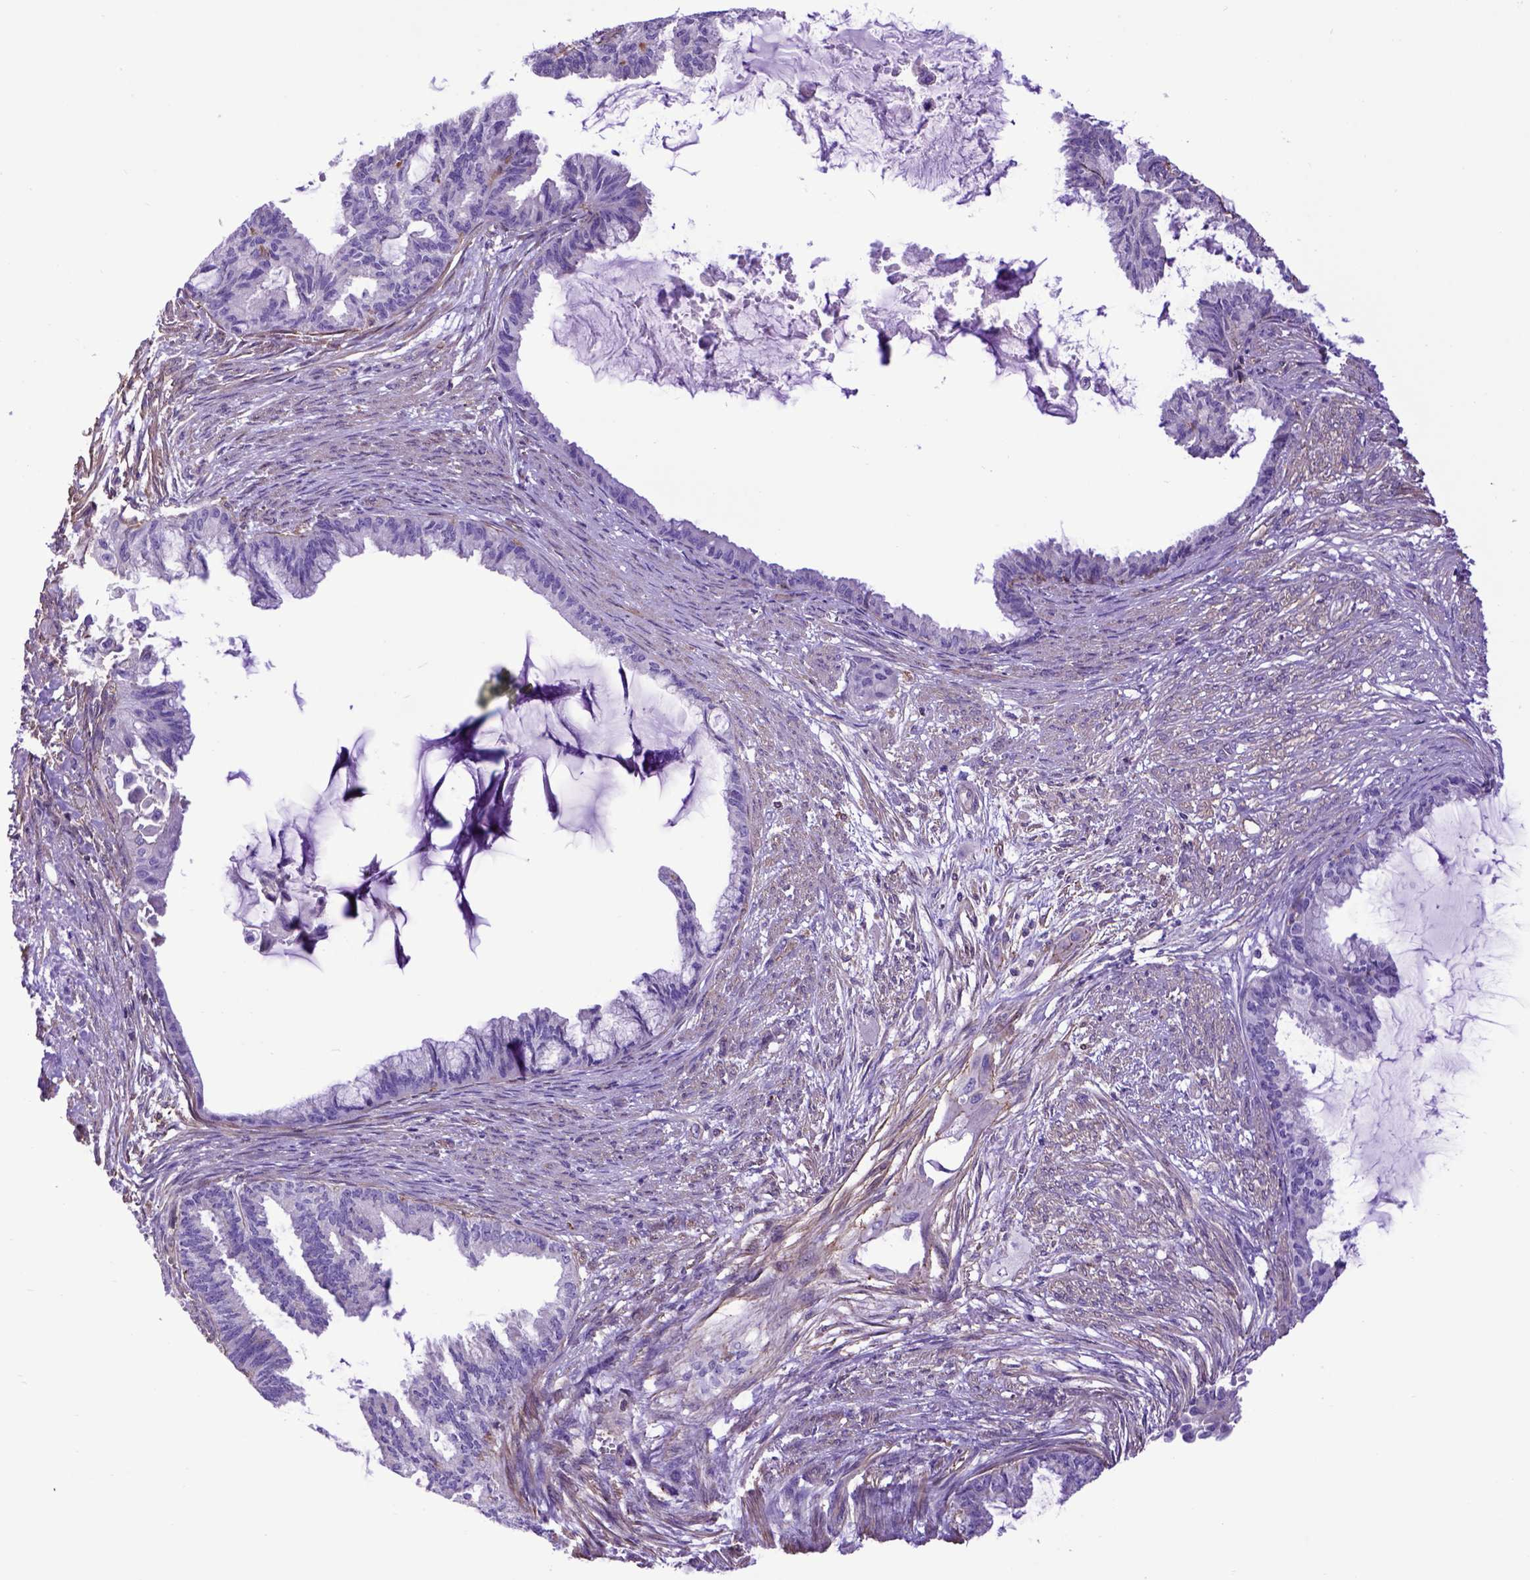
{"staining": {"intensity": "negative", "quantity": "none", "location": "none"}, "tissue": "endometrial cancer", "cell_type": "Tumor cells", "image_type": "cancer", "snomed": [{"axis": "morphology", "description": "Adenocarcinoma, NOS"}, {"axis": "topography", "description": "Endometrium"}], "caption": "Protein analysis of endometrial cancer (adenocarcinoma) shows no significant positivity in tumor cells. (DAB immunohistochemistry (IHC), high magnification).", "gene": "ASAH2", "patient": {"sex": "female", "age": 86}}